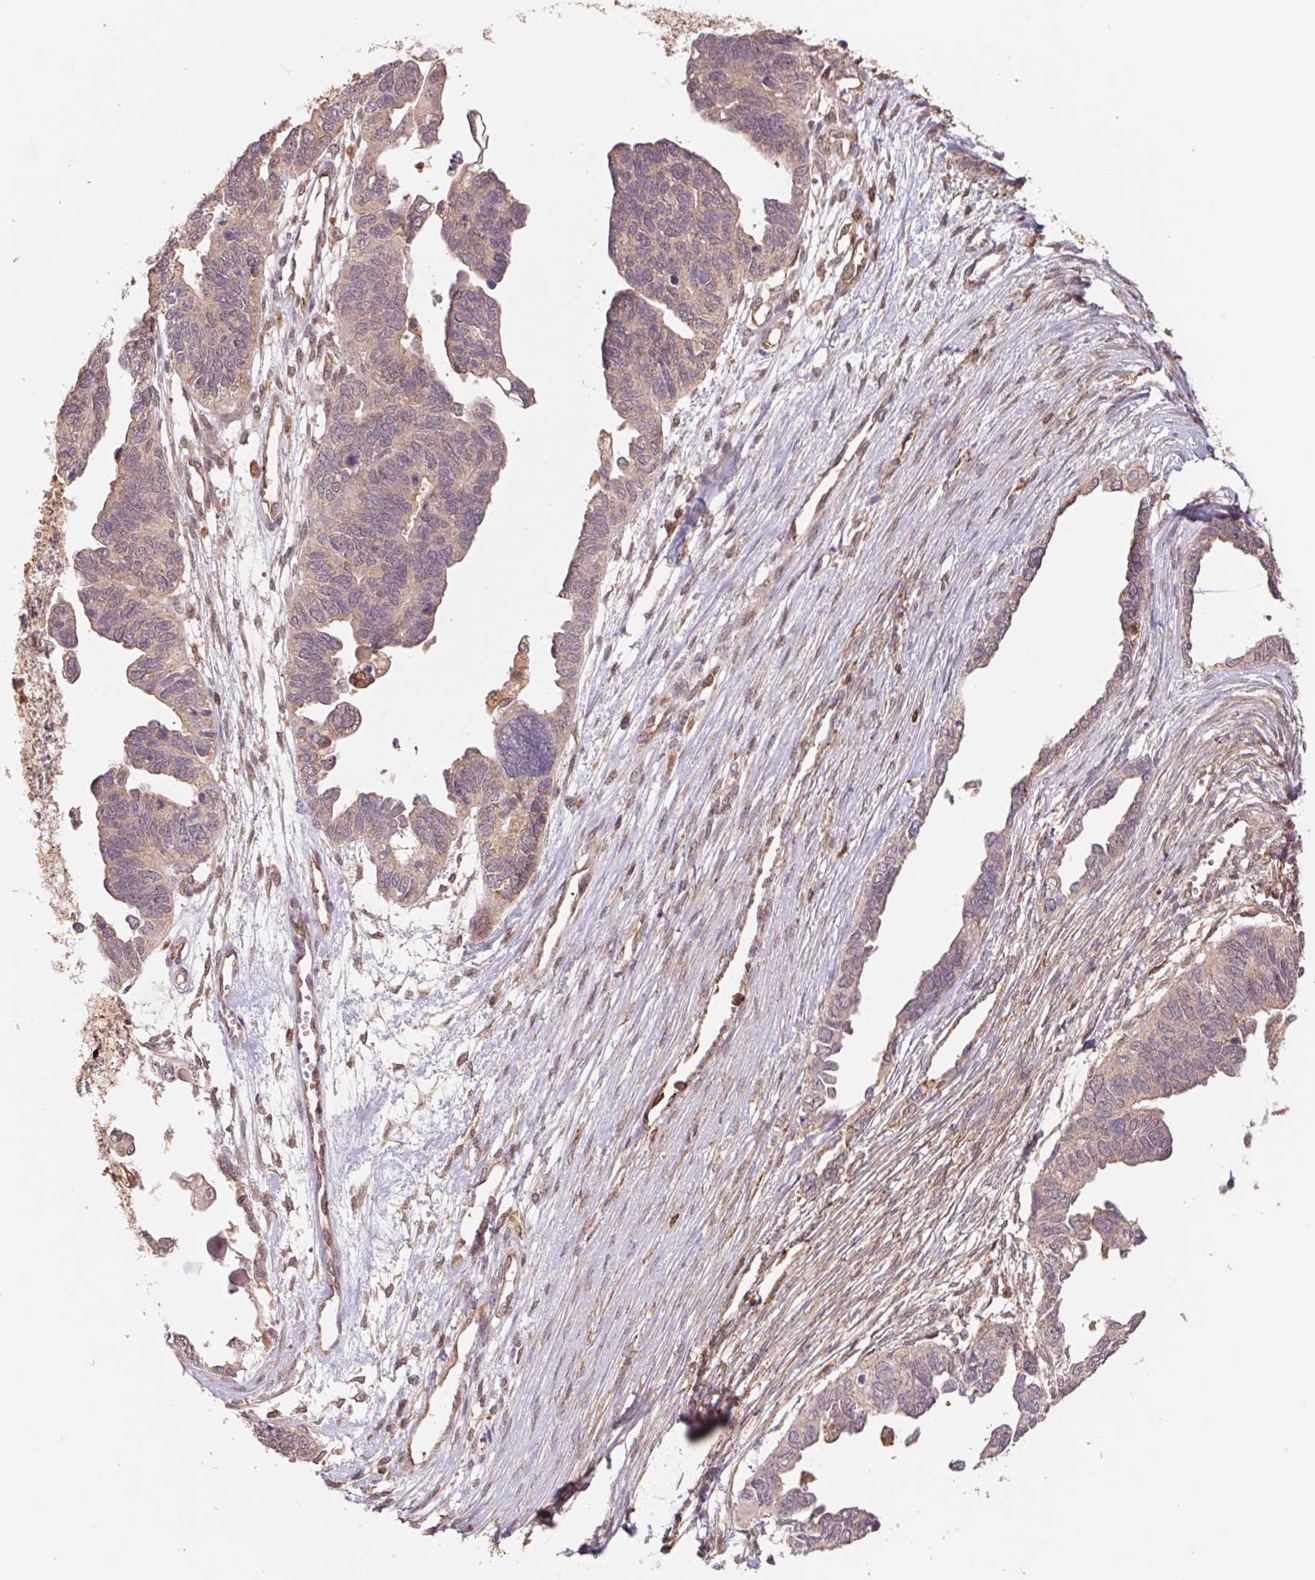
{"staining": {"intensity": "weak", "quantity": "<25%", "location": "cytoplasmic/membranous"}, "tissue": "ovarian cancer", "cell_type": "Tumor cells", "image_type": "cancer", "snomed": [{"axis": "morphology", "description": "Cystadenocarcinoma, serous, NOS"}, {"axis": "topography", "description": "Ovary"}], "caption": "A high-resolution histopathology image shows IHC staining of ovarian serous cystadenocarcinoma, which demonstrates no significant positivity in tumor cells.", "gene": "URM1", "patient": {"sex": "female", "age": 51}}